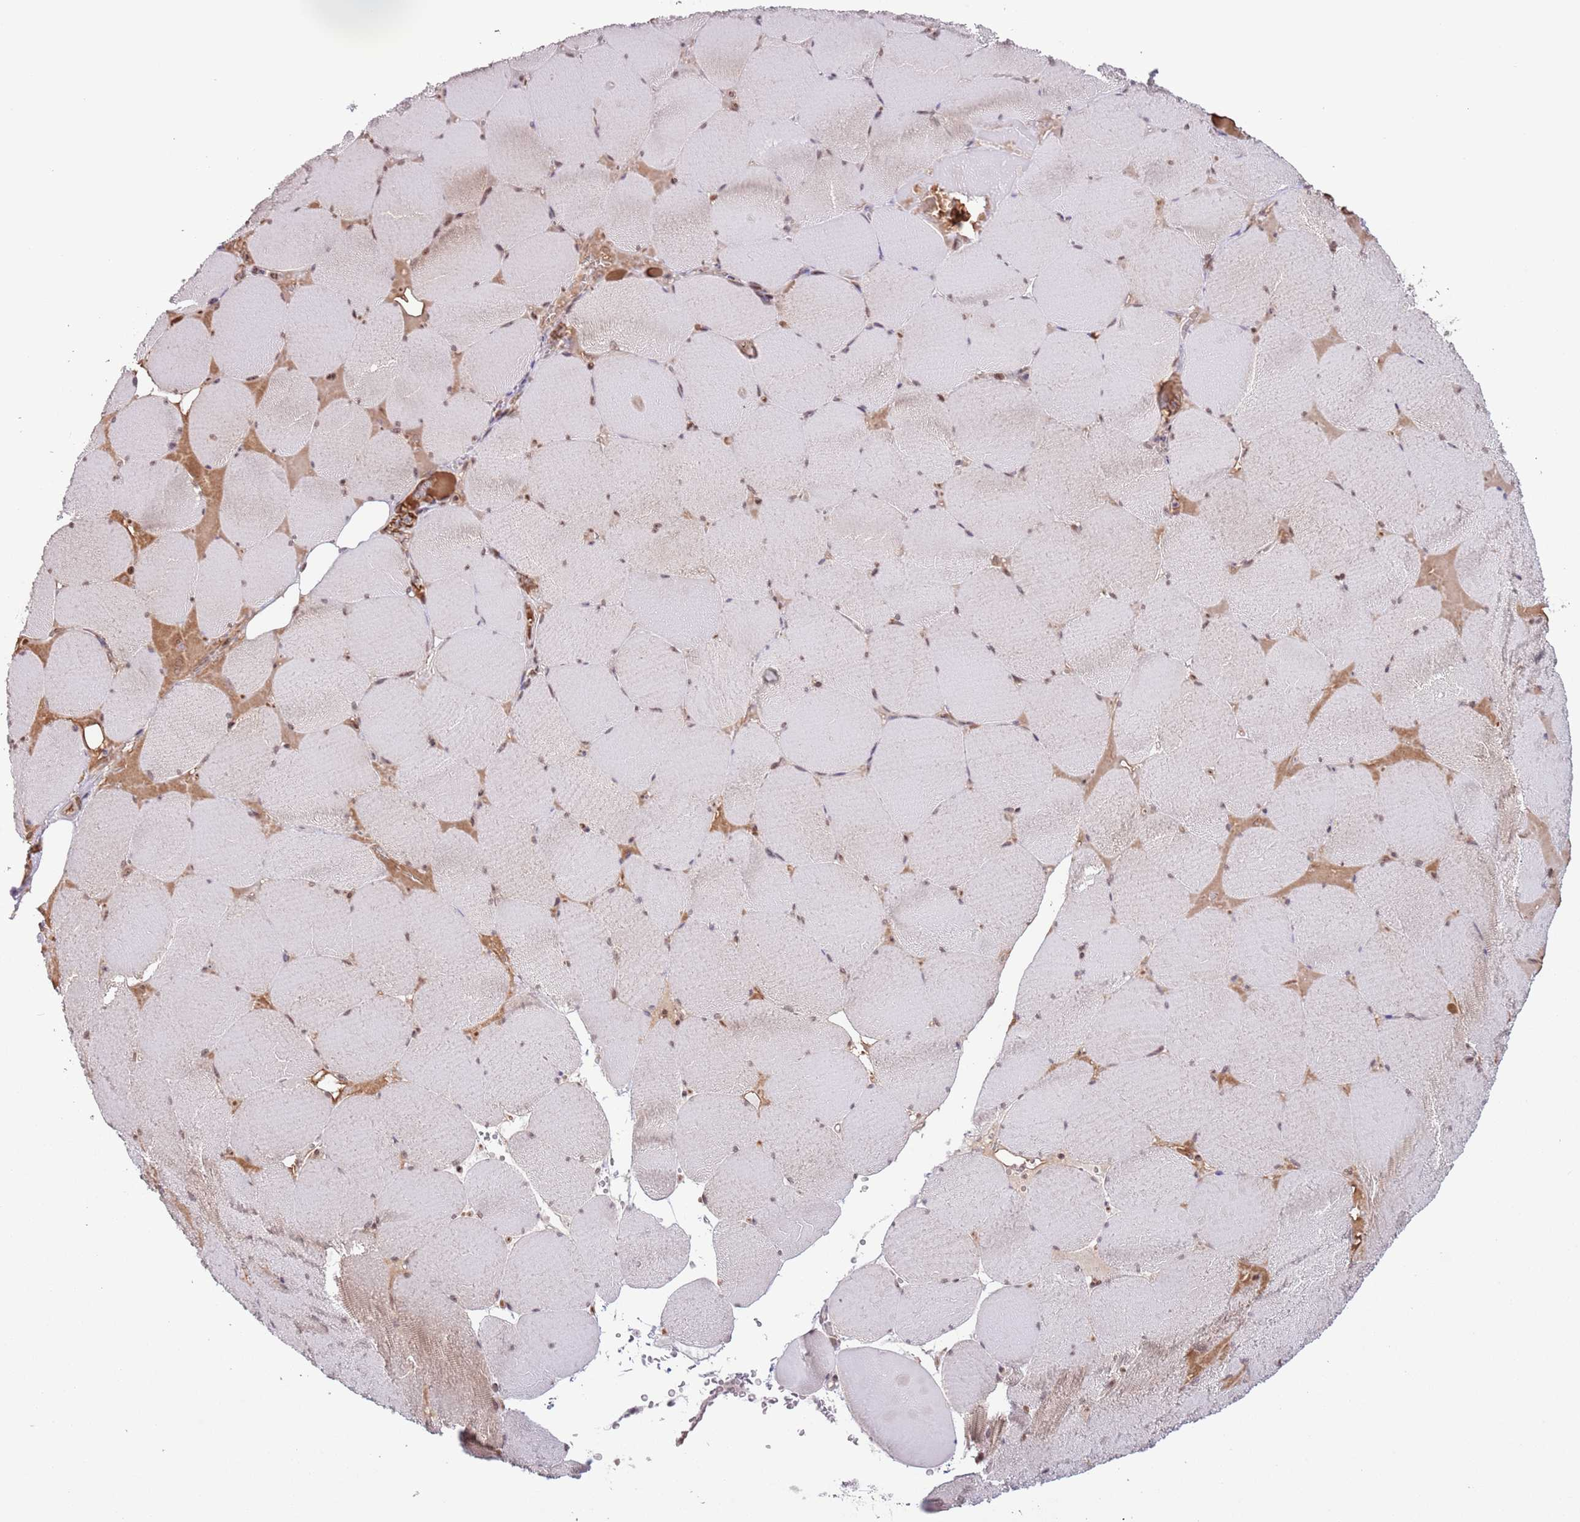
{"staining": {"intensity": "moderate", "quantity": "25%-75%", "location": "cytoplasmic/membranous,nuclear"}, "tissue": "skeletal muscle", "cell_type": "Myocytes", "image_type": "normal", "snomed": [{"axis": "morphology", "description": "Normal tissue, NOS"}, {"axis": "topography", "description": "Skeletal muscle"}, {"axis": "topography", "description": "Head-Neck"}], "caption": "Protein staining demonstrates moderate cytoplasmic/membranous,nuclear expression in about 25%-75% of myocytes in normal skeletal muscle.", "gene": "SIPA1L3", "patient": {"sex": "male", "age": 66}}